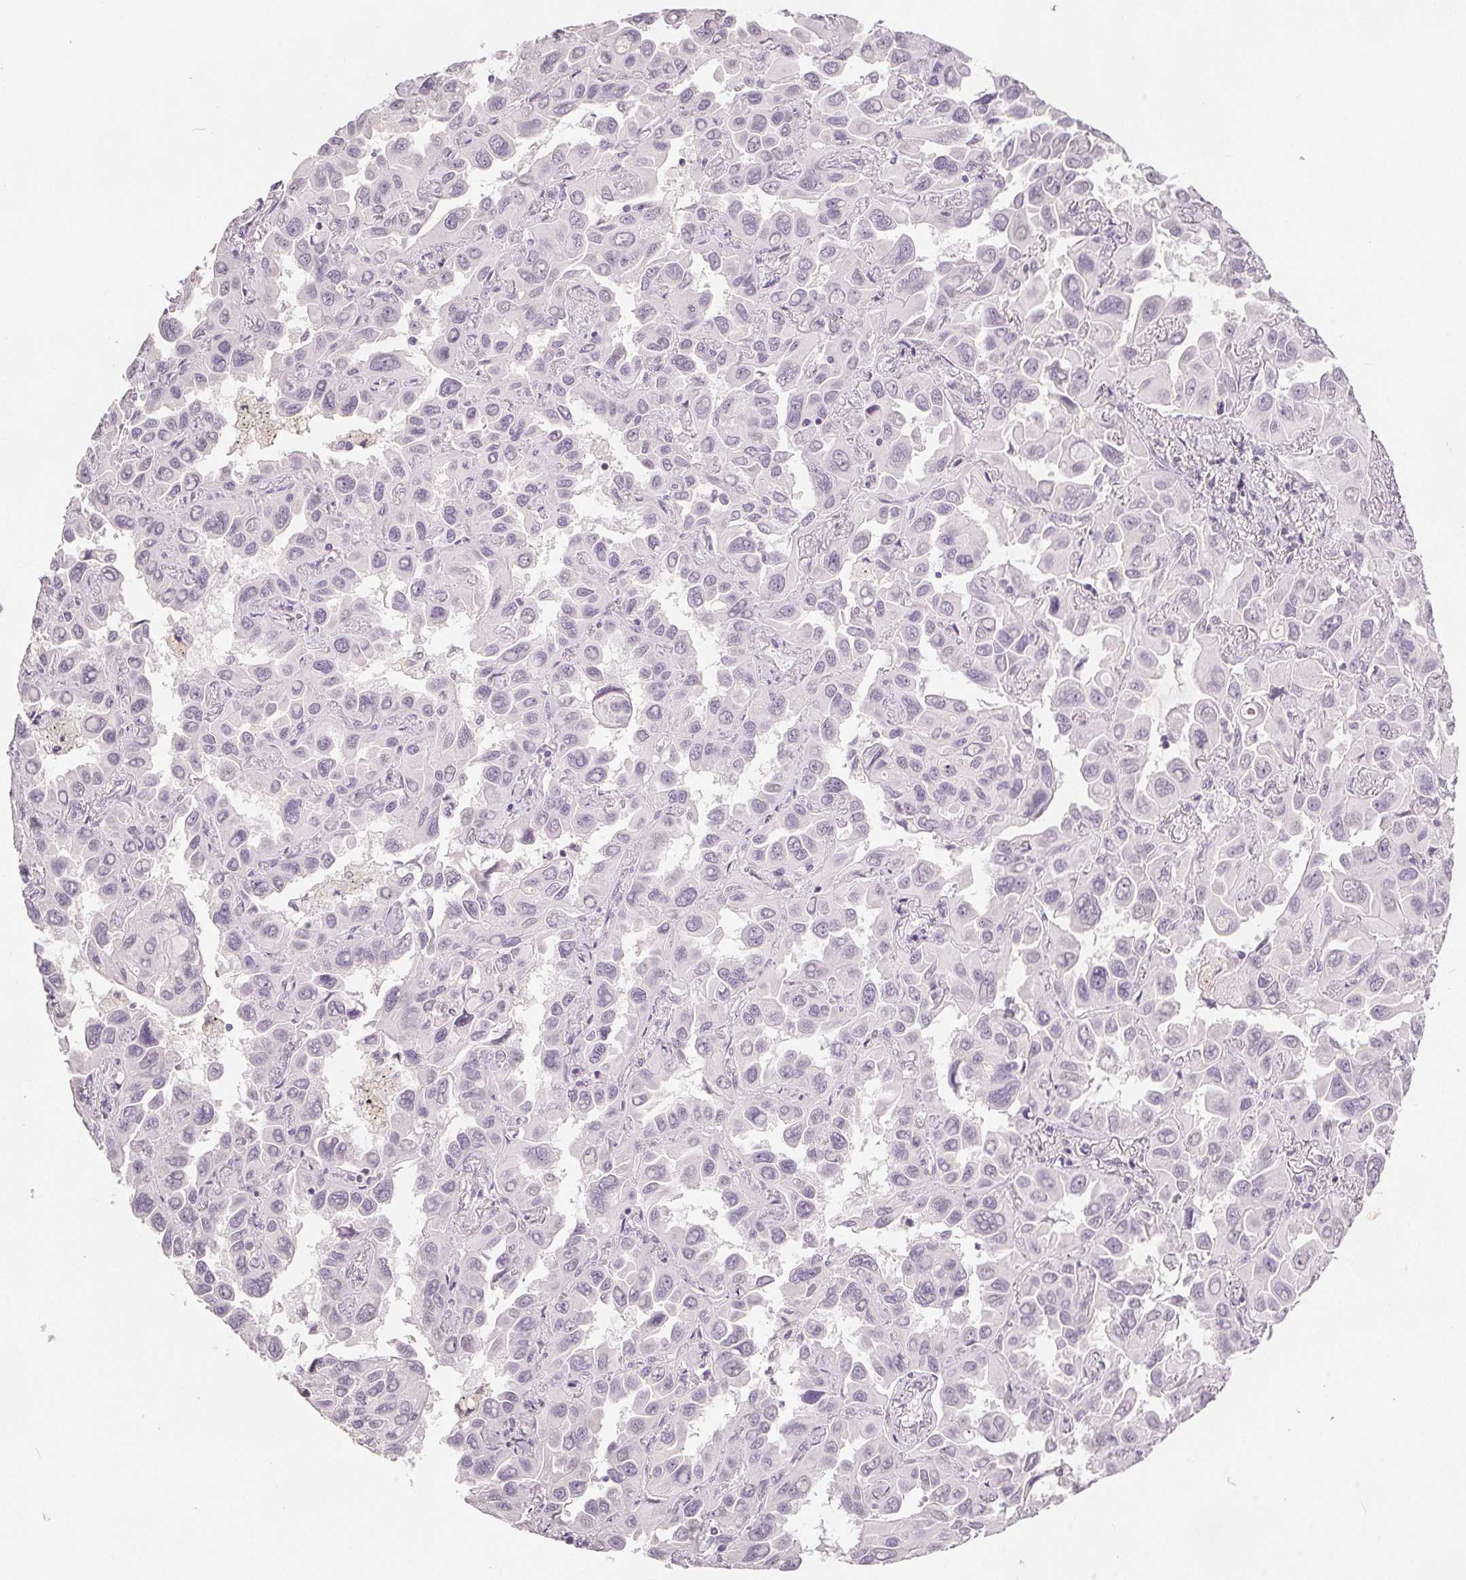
{"staining": {"intensity": "negative", "quantity": "none", "location": "none"}, "tissue": "lung cancer", "cell_type": "Tumor cells", "image_type": "cancer", "snomed": [{"axis": "morphology", "description": "Adenocarcinoma, NOS"}, {"axis": "topography", "description": "Lung"}], "caption": "Lung cancer (adenocarcinoma) was stained to show a protein in brown. There is no significant positivity in tumor cells.", "gene": "SLC27A5", "patient": {"sex": "male", "age": 64}}